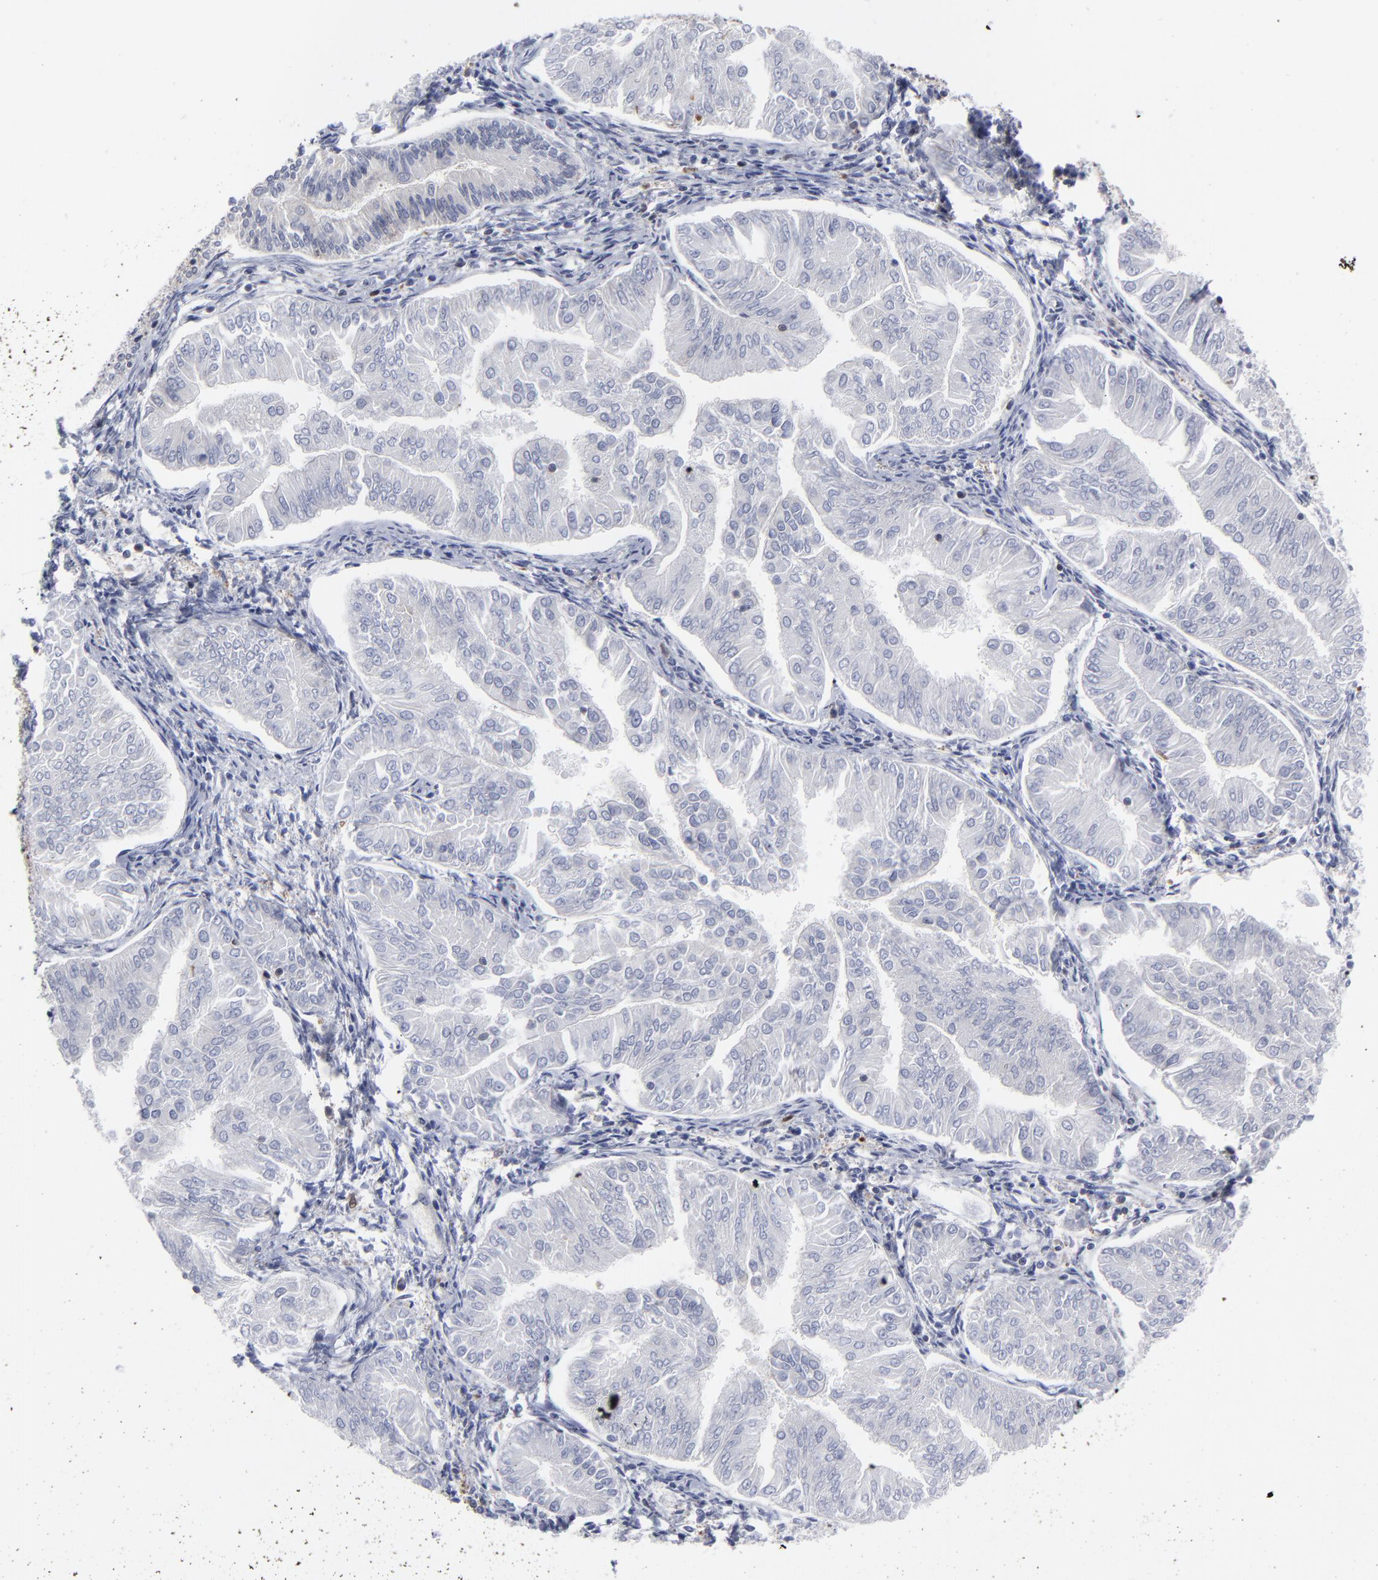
{"staining": {"intensity": "negative", "quantity": "none", "location": "none"}, "tissue": "endometrial cancer", "cell_type": "Tumor cells", "image_type": "cancer", "snomed": [{"axis": "morphology", "description": "Adenocarcinoma, NOS"}, {"axis": "topography", "description": "Endometrium"}], "caption": "A high-resolution histopathology image shows IHC staining of endometrial adenocarcinoma, which exhibits no significant staining in tumor cells.", "gene": "MAP2K1", "patient": {"sex": "female", "age": 53}}